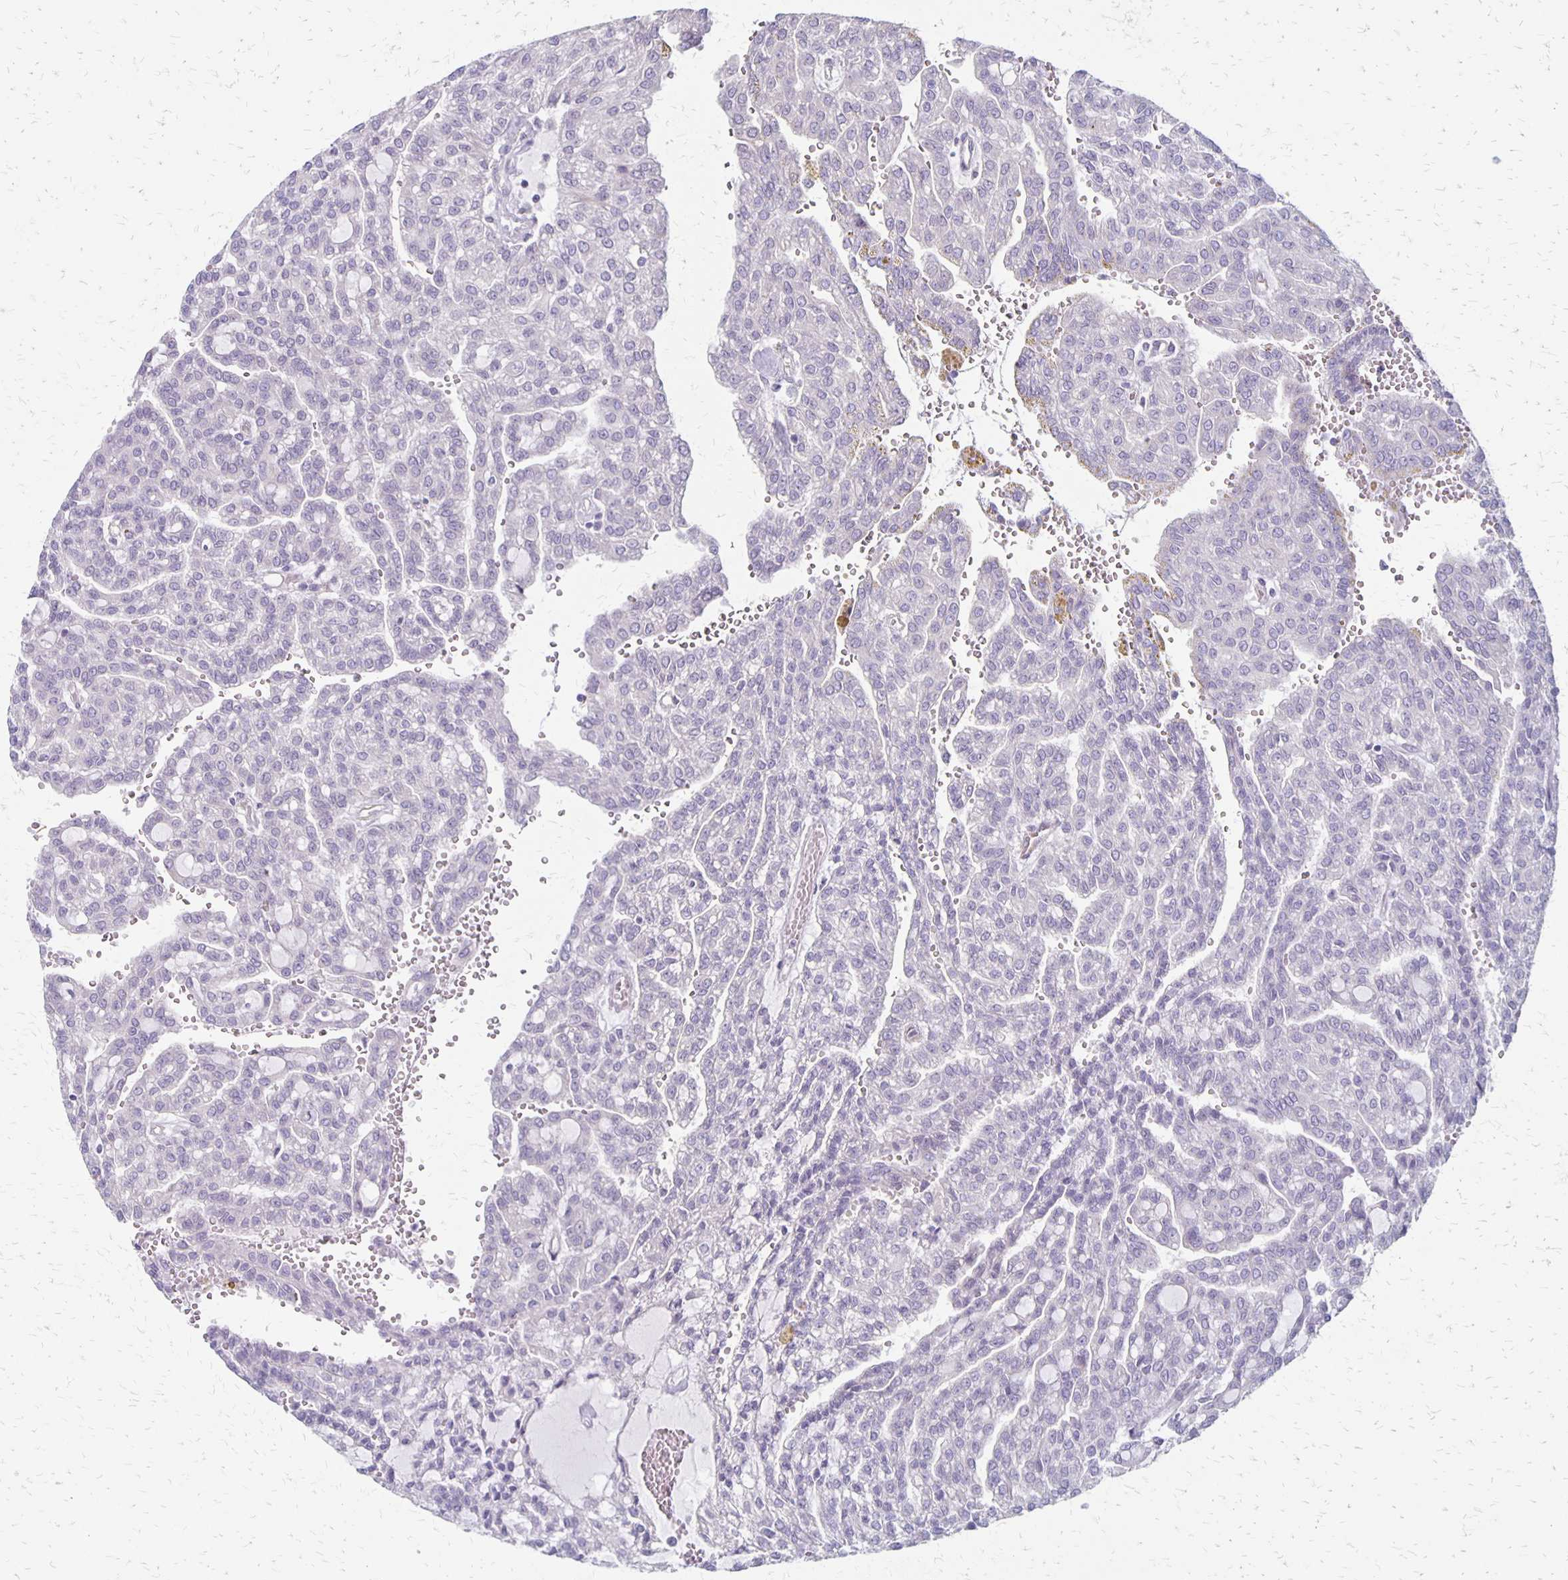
{"staining": {"intensity": "negative", "quantity": "none", "location": "none"}, "tissue": "renal cancer", "cell_type": "Tumor cells", "image_type": "cancer", "snomed": [{"axis": "morphology", "description": "Adenocarcinoma, NOS"}, {"axis": "topography", "description": "Kidney"}], "caption": "Tumor cells show no significant staining in renal adenocarcinoma. The staining was performed using DAB (3,3'-diaminobenzidine) to visualize the protein expression in brown, while the nuclei were stained in blue with hematoxylin (Magnification: 20x).", "gene": "HOMER1", "patient": {"sex": "male", "age": 63}}